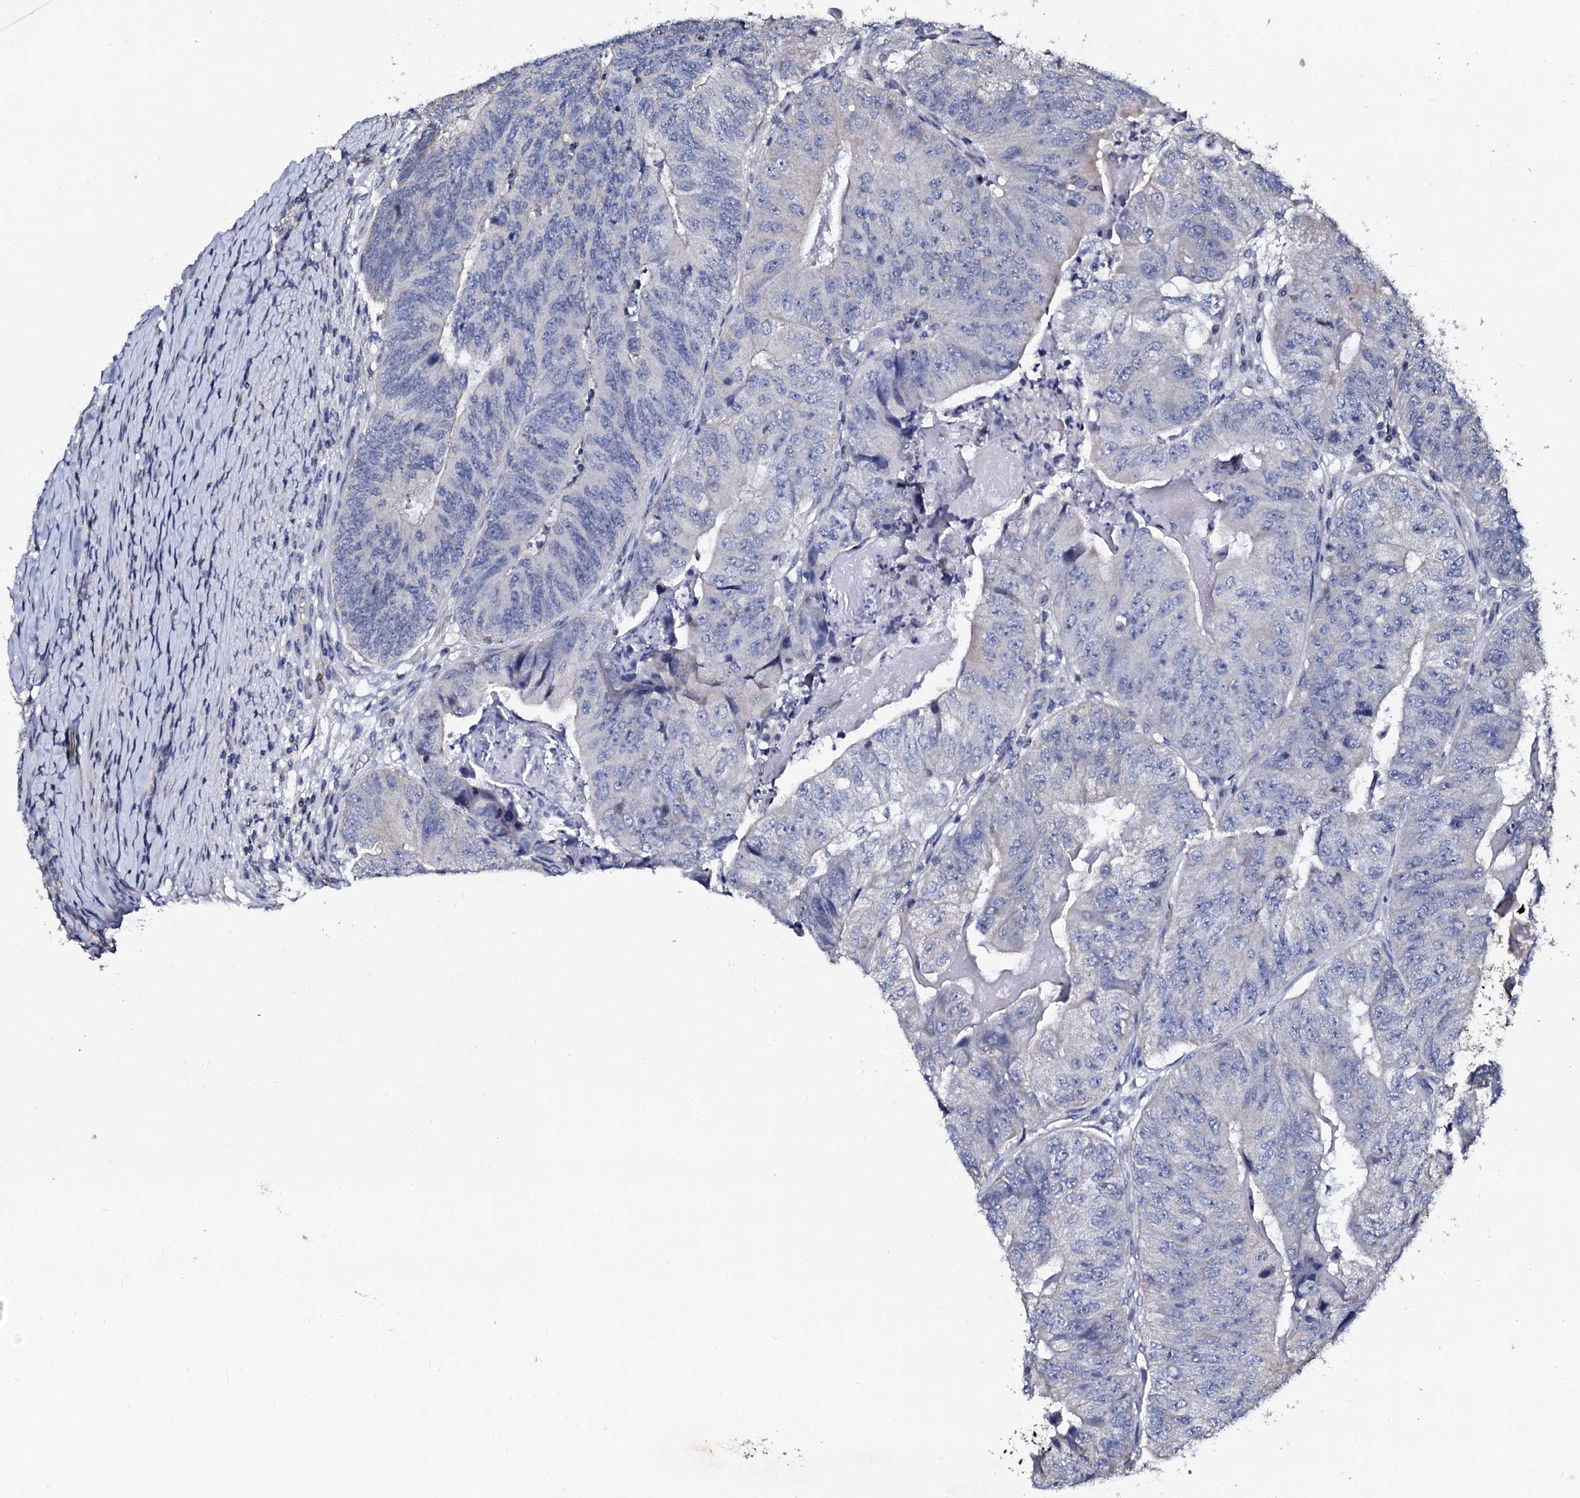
{"staining": {"intensity": "negative", "quantity": "none", "location": "none"}, "tissue": "colorectal cancer", "cell_type": "Tumor cells", "image_type": "cancer", "snomed": [{"axis": "morphology", "description": "Adenocarcinoma, NOS"}, {"axis": "topography", "description": "Colon"}], "caption": "High power microscopy photomicrograph of an immunohistochemistry image of adenocarcinoma (colorectal), revealing no significant expression in tumor cells.", "gene": "SLC37A4", "patient": {"sex": "female", "age": 67}}